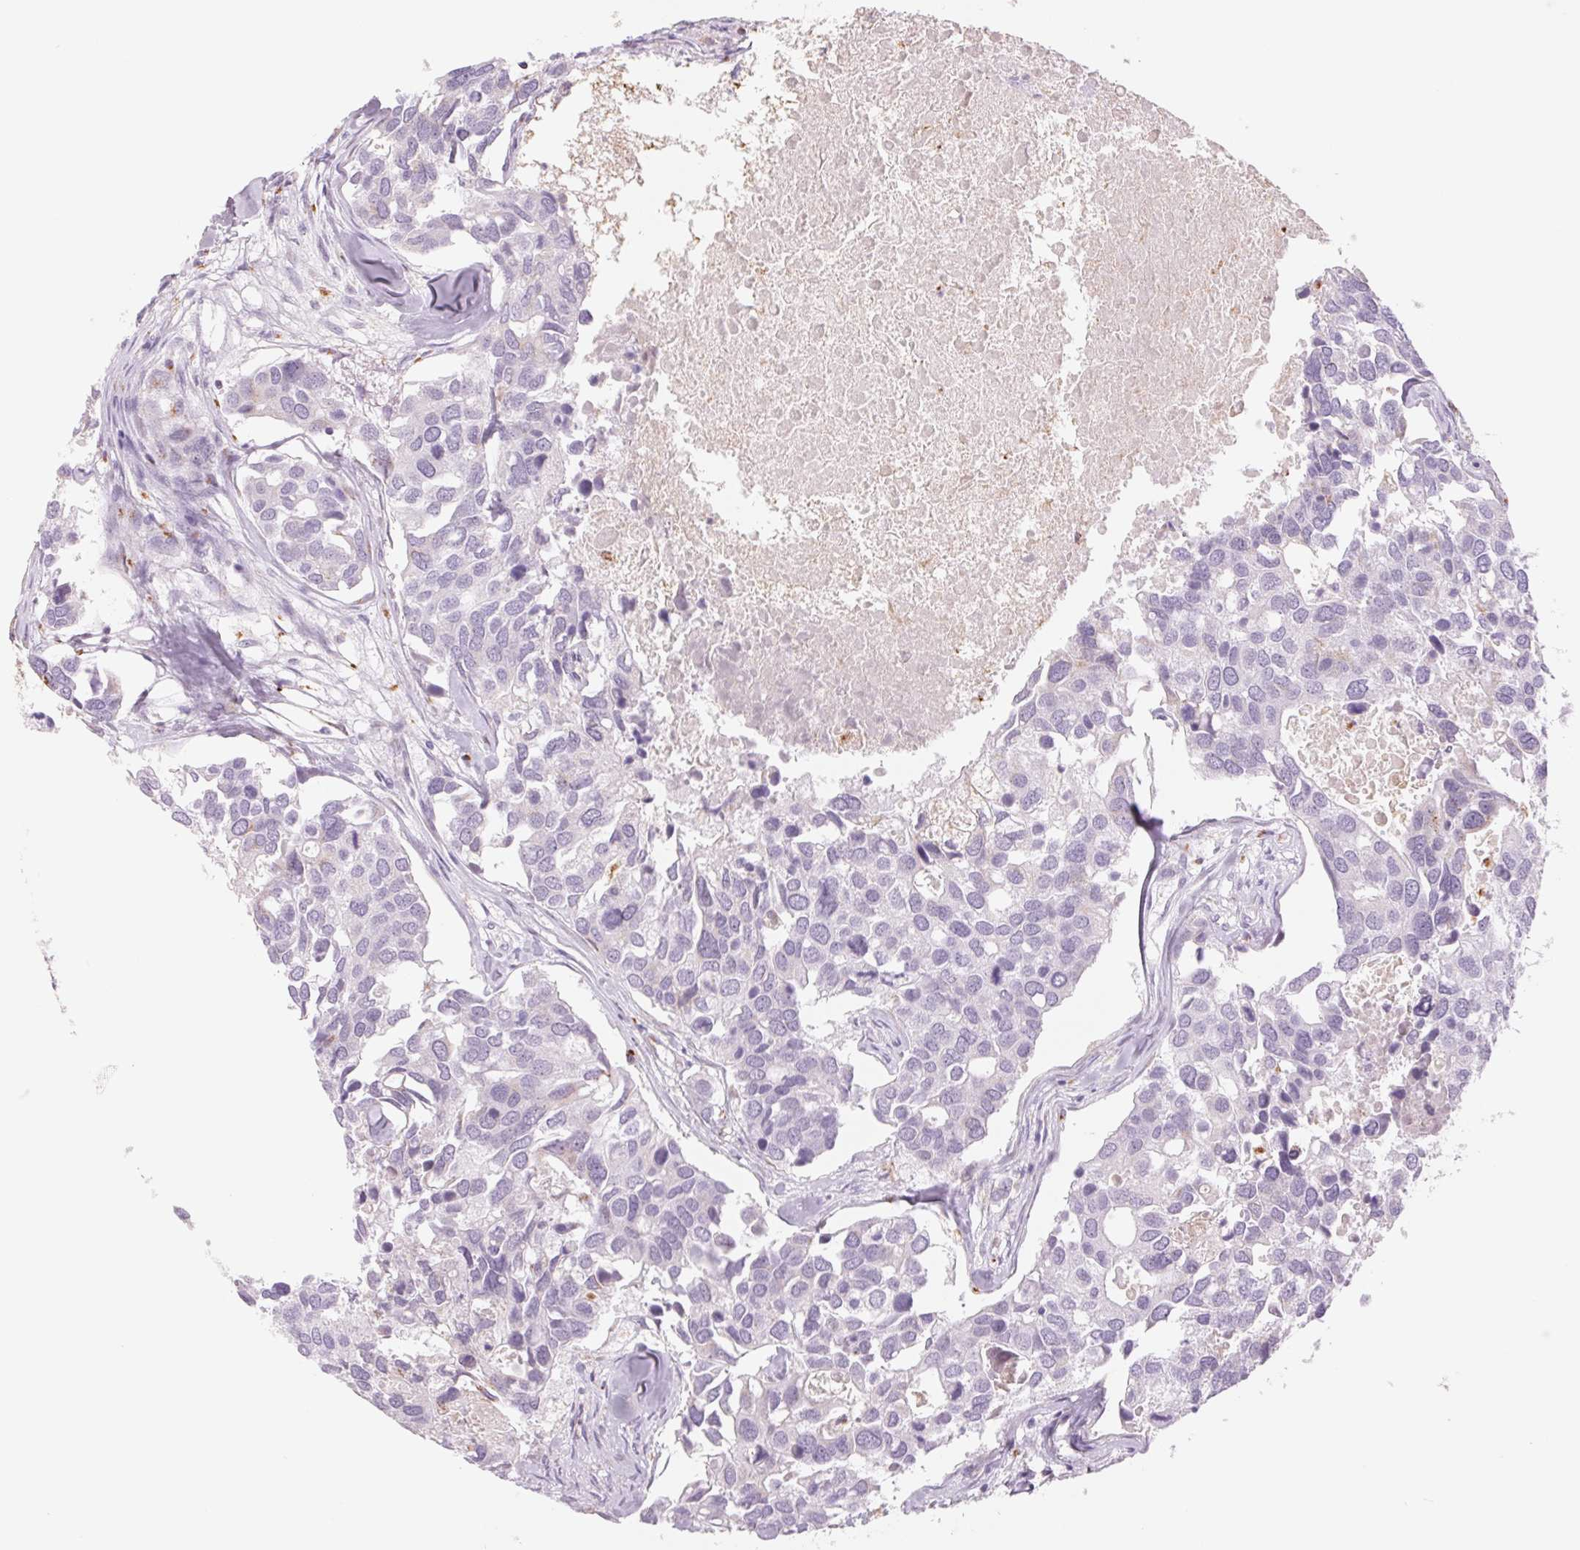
{"staining": {"intensity": "negative", "quantity": "none", "location": "none"}, "tissue": "breast cancer", "cell_type": "Tumor cells", "image_type": "cancer", "snomed": [{"axis": "morphology", "description": "Duct carcinoma"}, {"axis": "topography", "description": "Breast"}], "caption": "The immunohistochemistry (IHC) photomicrograph has no significant staining in tumor cells of breast invasive ductal carcinoma tissue. Brightfield microscopy of IHC stained with DAB (3,3'-diaminobenzidine) (brown) and hematoxylin (blue), captured at high magnification.", "gene": "GALNT7", "patient": {"sex": "female", "age": 83}}